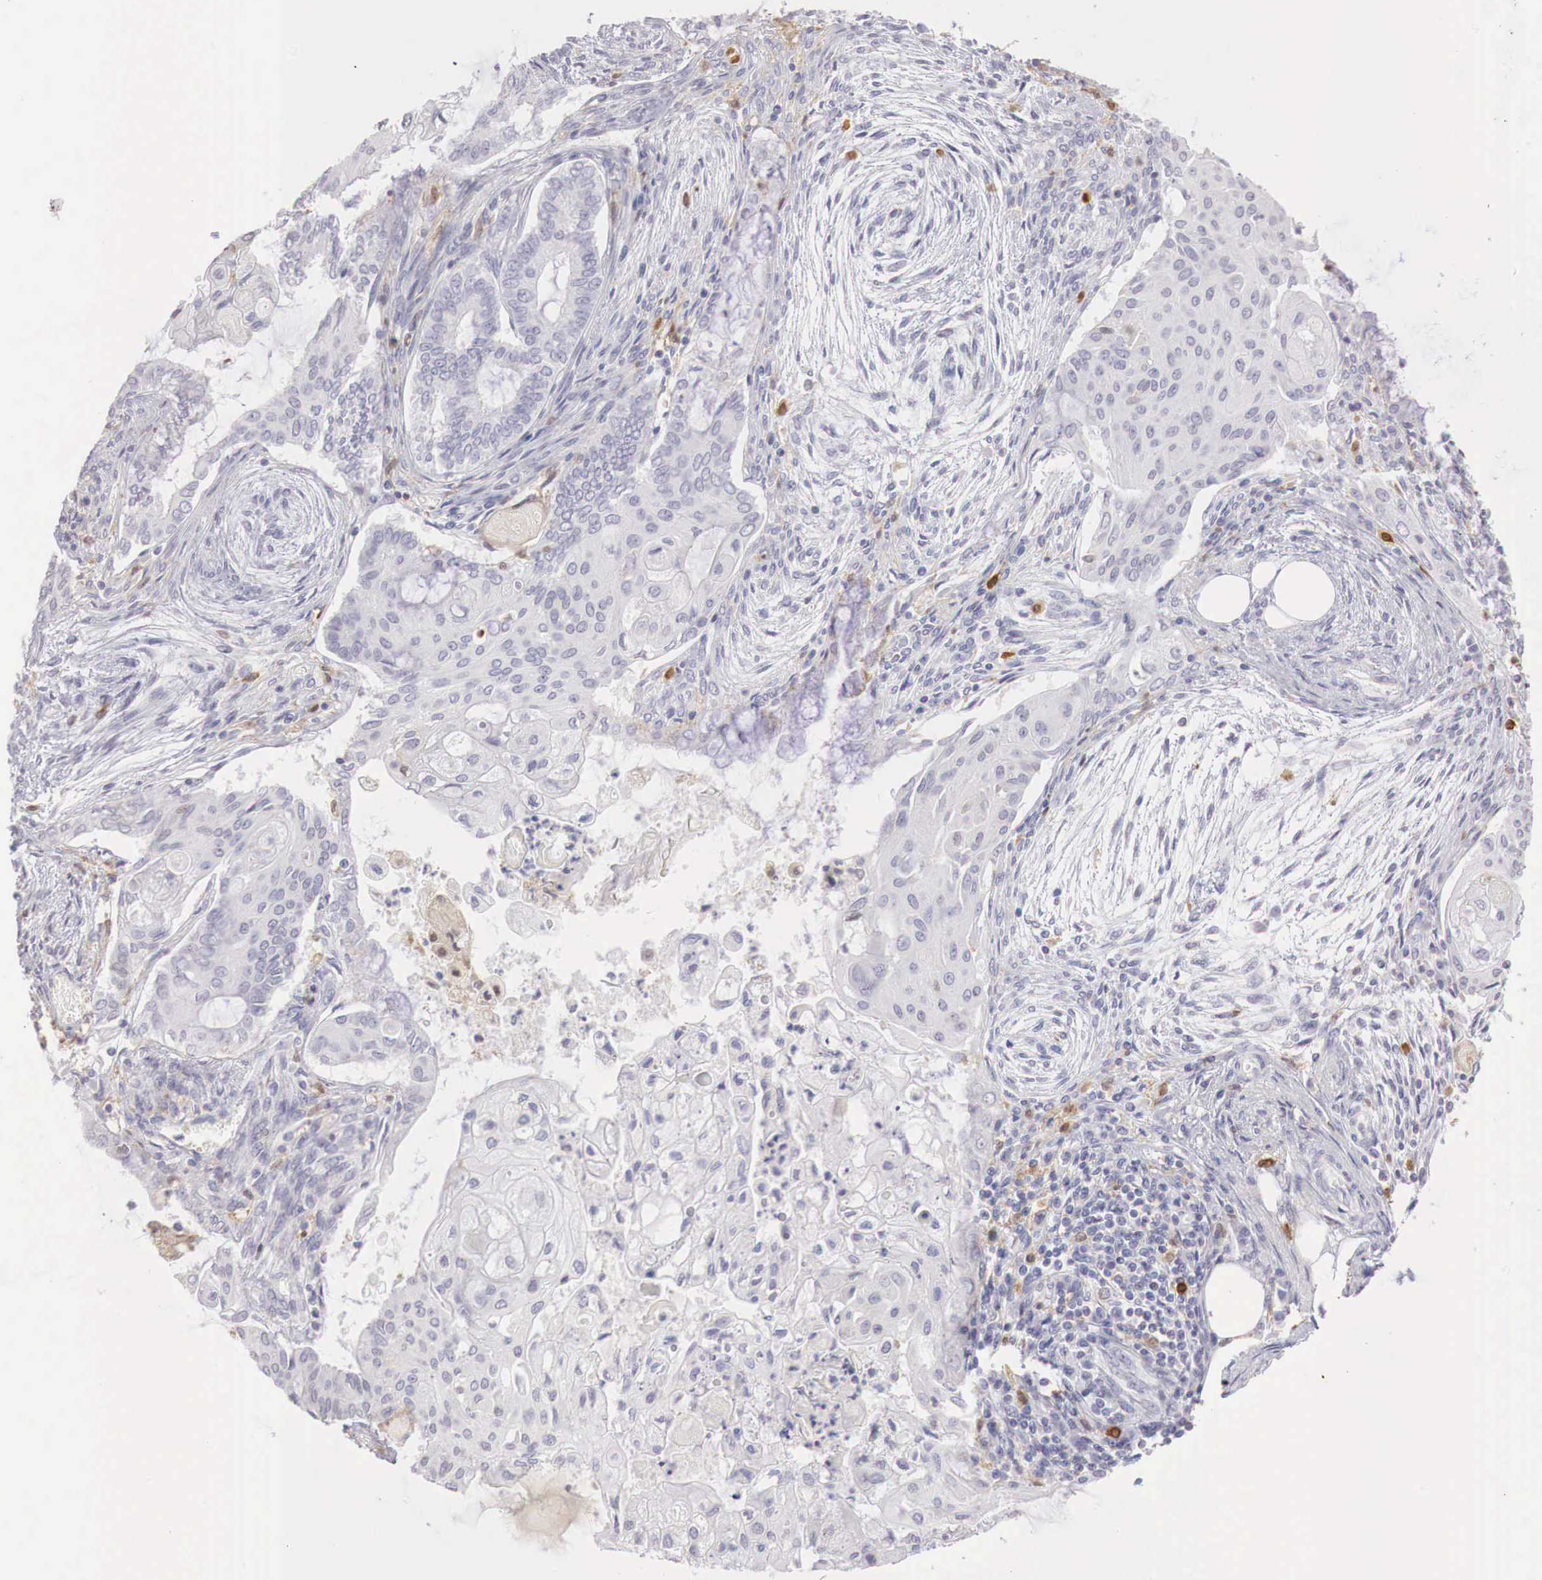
{"staining": {"intensity": "negative", "quantity": "none", "location": "none"}, "tissue": "endometrial cancer", "cell_type": "Tumor cells", "image_type": "cancer", "snomed": [{"axis": "morphology", "description": "Adenocarcinoma, NOS"}, {"axis": "topography", "description": "Endometrium"}], "caption": "The immunohistochemistry histopathology image has no significant expression in tumor cells of endometrial cancer tissue.", "gene": "RENBP", "patient": {"sex": "female", "age": 79}}